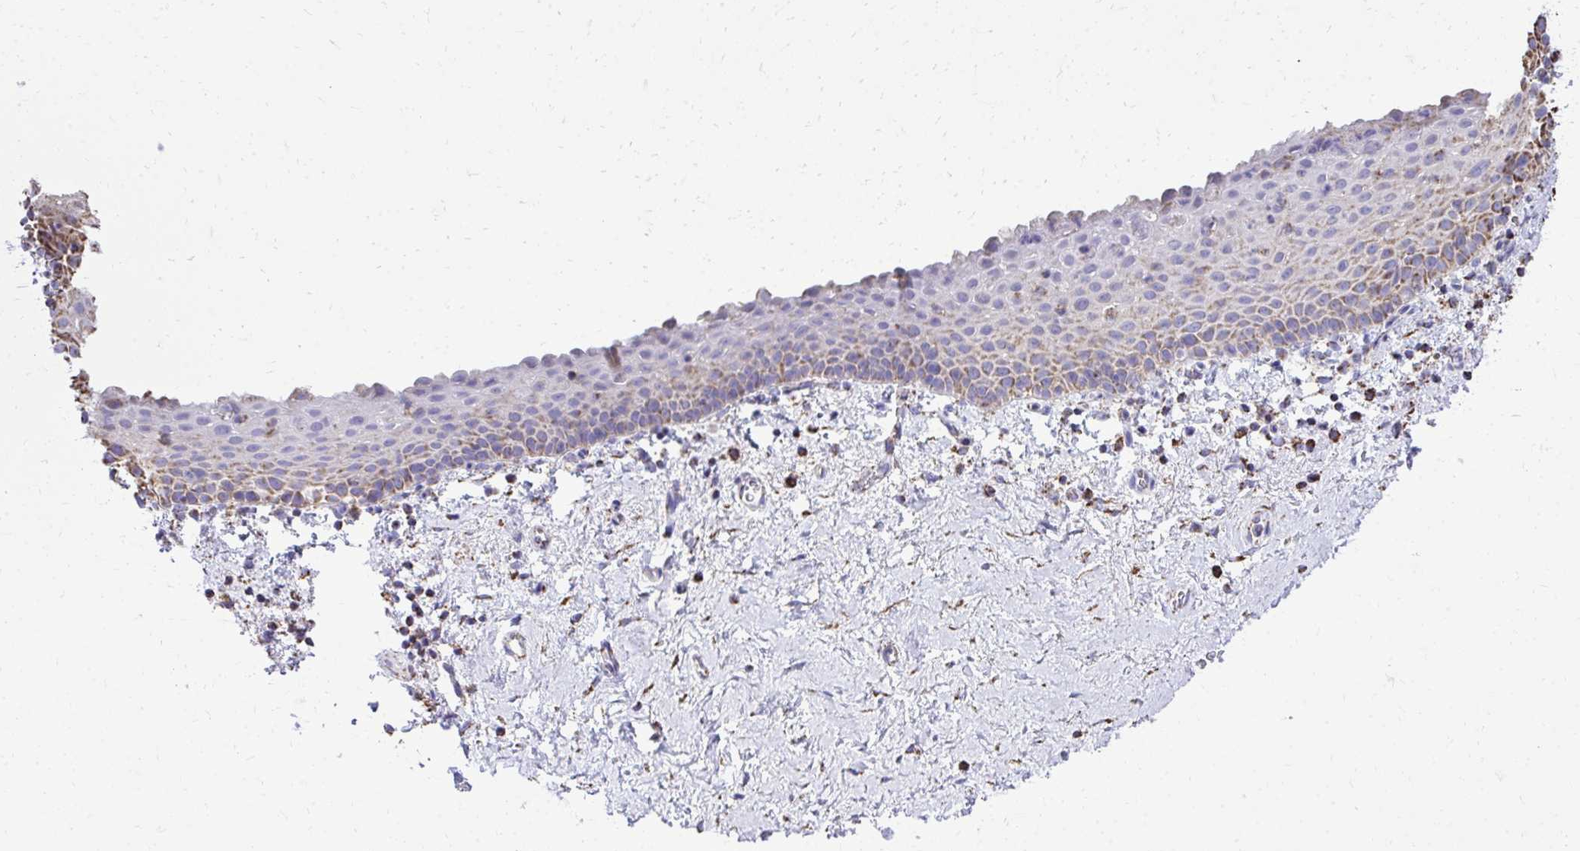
{"staining": {"intensity": "weak", "quantity": "25%-75%", "location": "cytoplasmic/membranous"}, "tissue": "vagina", "cell_type": "Squamous epithelial cells", "image_type": "normal", "snomed": [{"axis": "morphology", "description": "Normal tissue, NOS"}, {"axis": "topography", "description": "Vagina"}], "caption": "A low amount of weak cytoplasmic/membranous staining is present in approximately 25%-75% of squamous epithelial cells in normal vagina.", "gene": "MPZL2", "patient": {"sex": "female", "age": 61}}